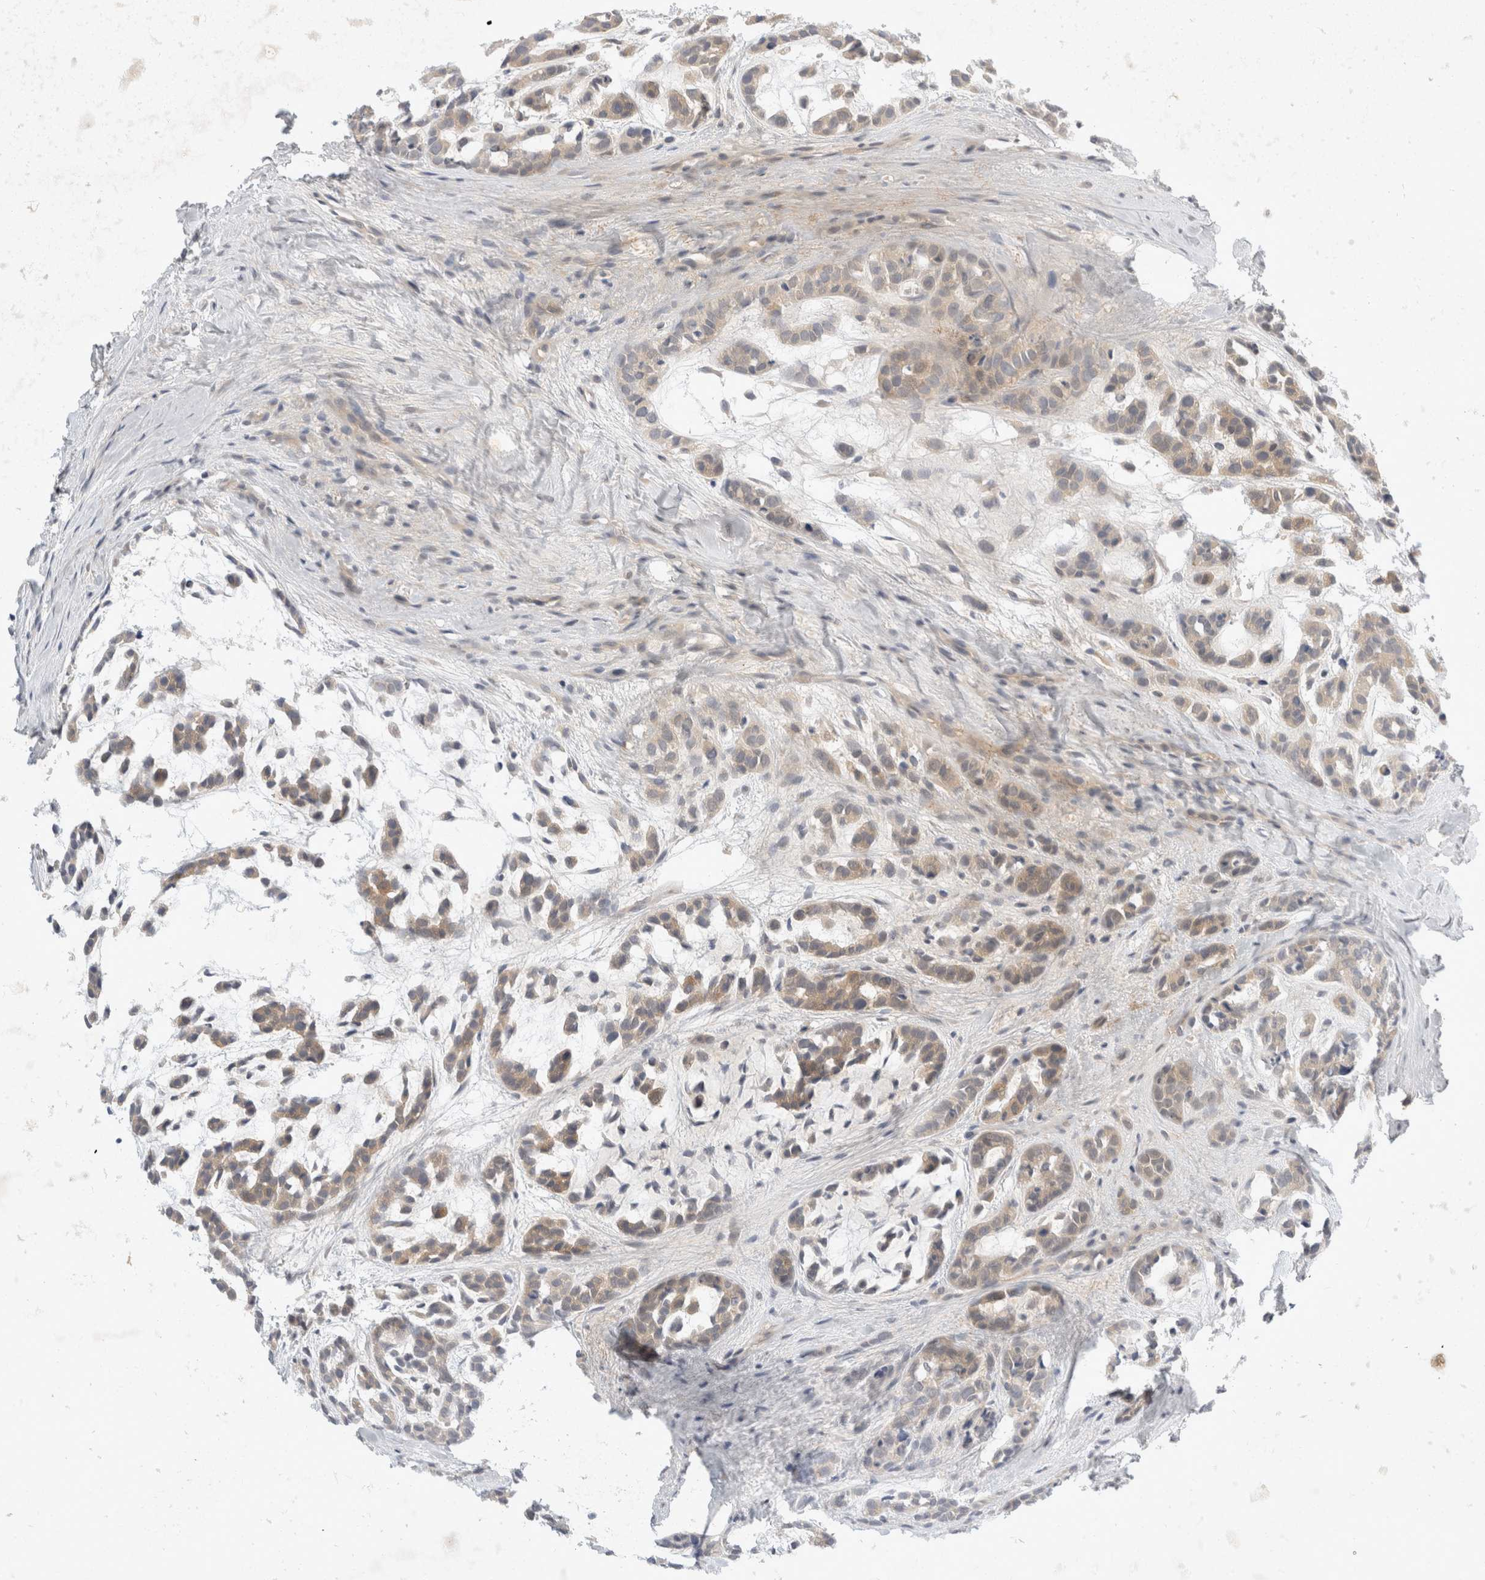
{"staining": {"intensity": "weak", "quantity": "<25%", "location": "cytoplasmic/membranous"}, "tissue": "head and neck cancer", "cell_type": "Tumor cells", "image_type": "cancer", "snomed": [{"axis": "morphology", "description": "Adenocarcinoma, NOS"}, {"axis": "morphology", "description": "Adenoma, NOS"}, {"axis": "topography", "description": "Head-Neck"}], "caption": "IHC image of head and neck cancer (adenocarcinoma) stained for a protein (brown), which displays no expression in tumor cells.", "gene": "TOM1L2", "patient": {"sex": "female", "age": 55}}